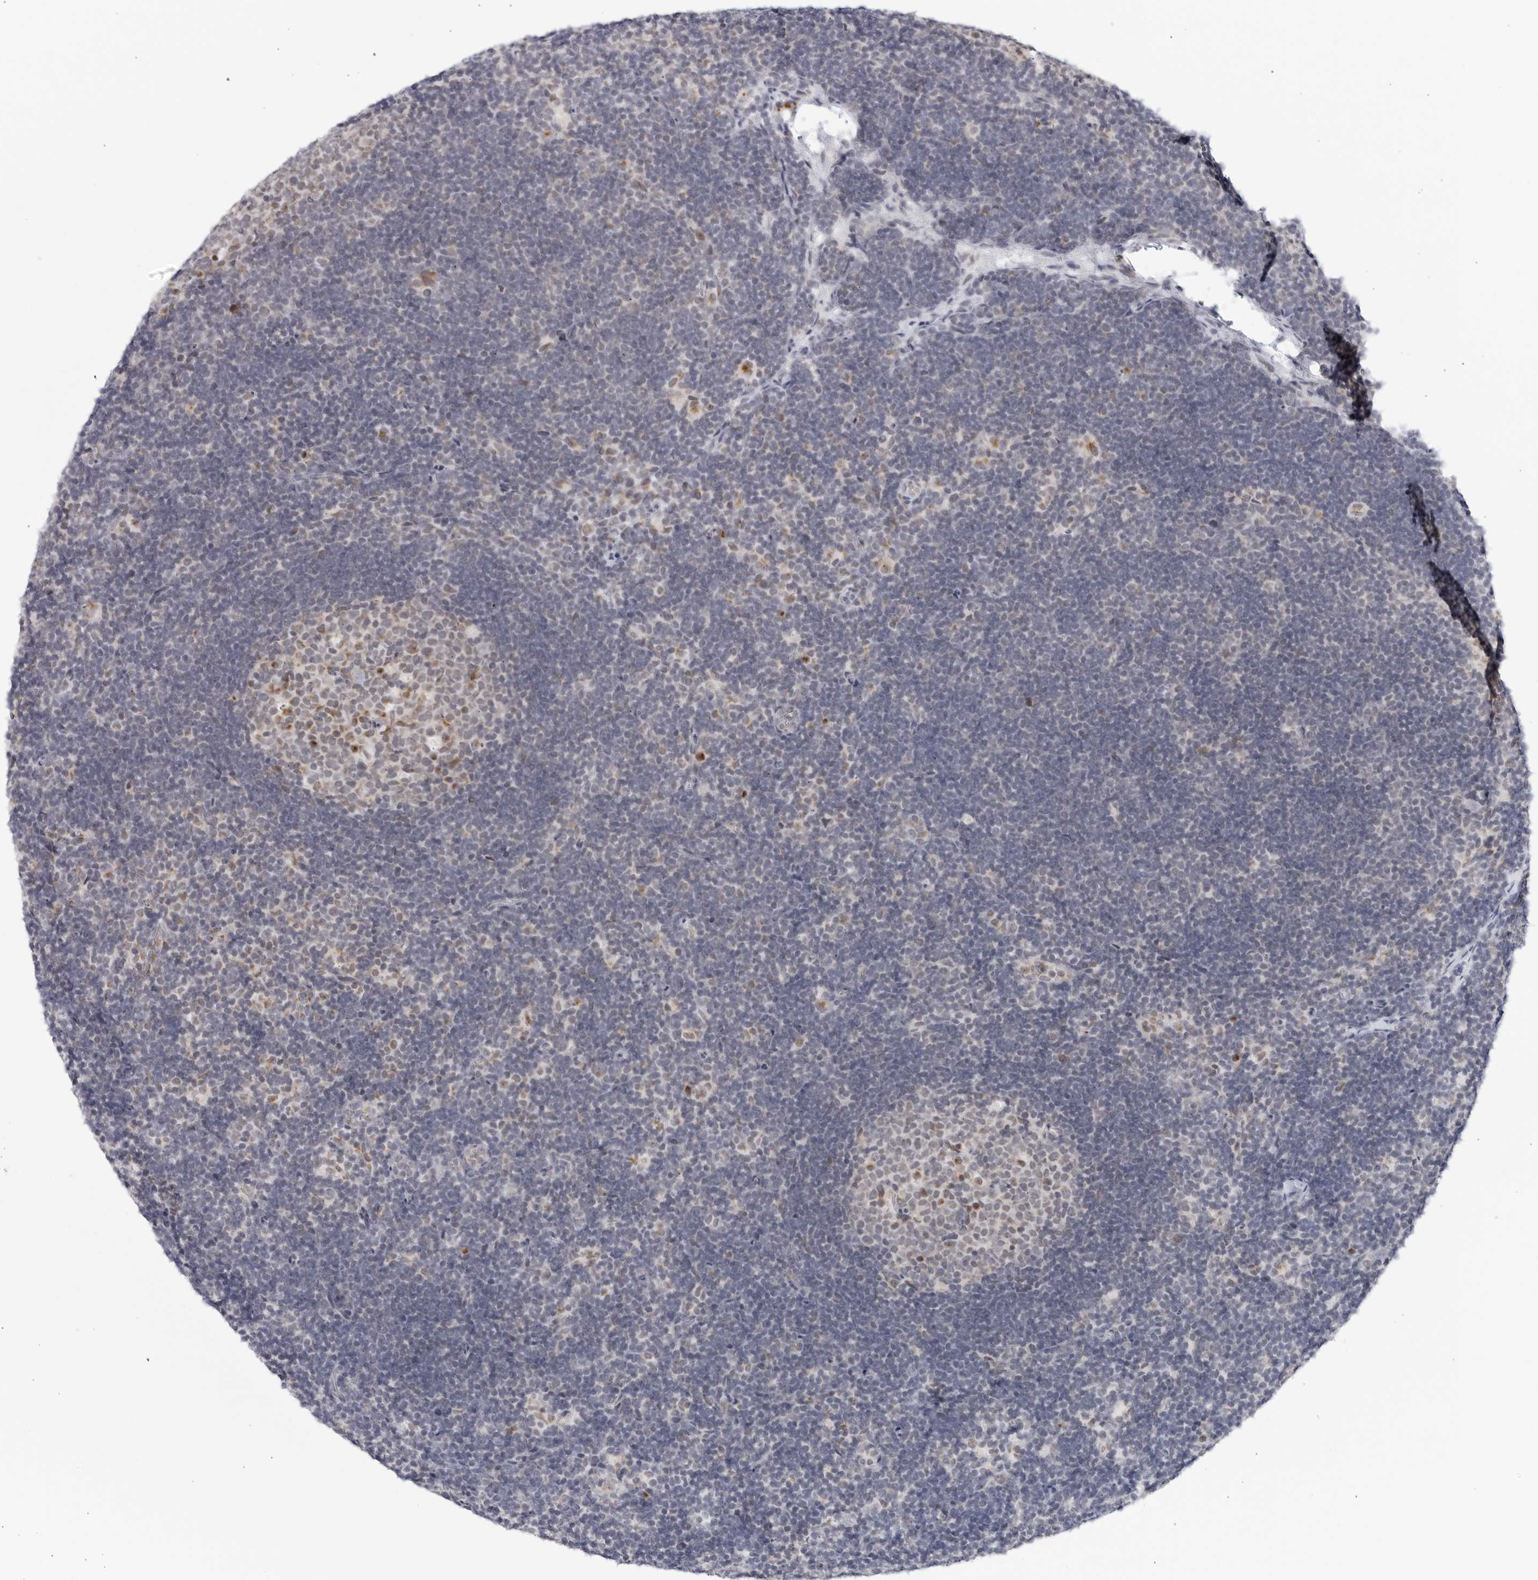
{"staining": {"intensity": "moderate", "quantity": "<25%", "location": "cytoplasmic/membranous"}, "tissue": "lymph node", "cell_type": "Germinal center cells", "image_type": "normal", "snomed": [{"axis": "morphology", "description": "Normal tissue, NOS"}, {"axis": "topography", "description": "Lymph node"}], "caption": "A brown stain shows moderate cytoplasmic/membranous expression of a protein in germinal center cells of benign lymph node.", "gene": "WDTC1", "patient": {"sex": "female", "age": 22}}